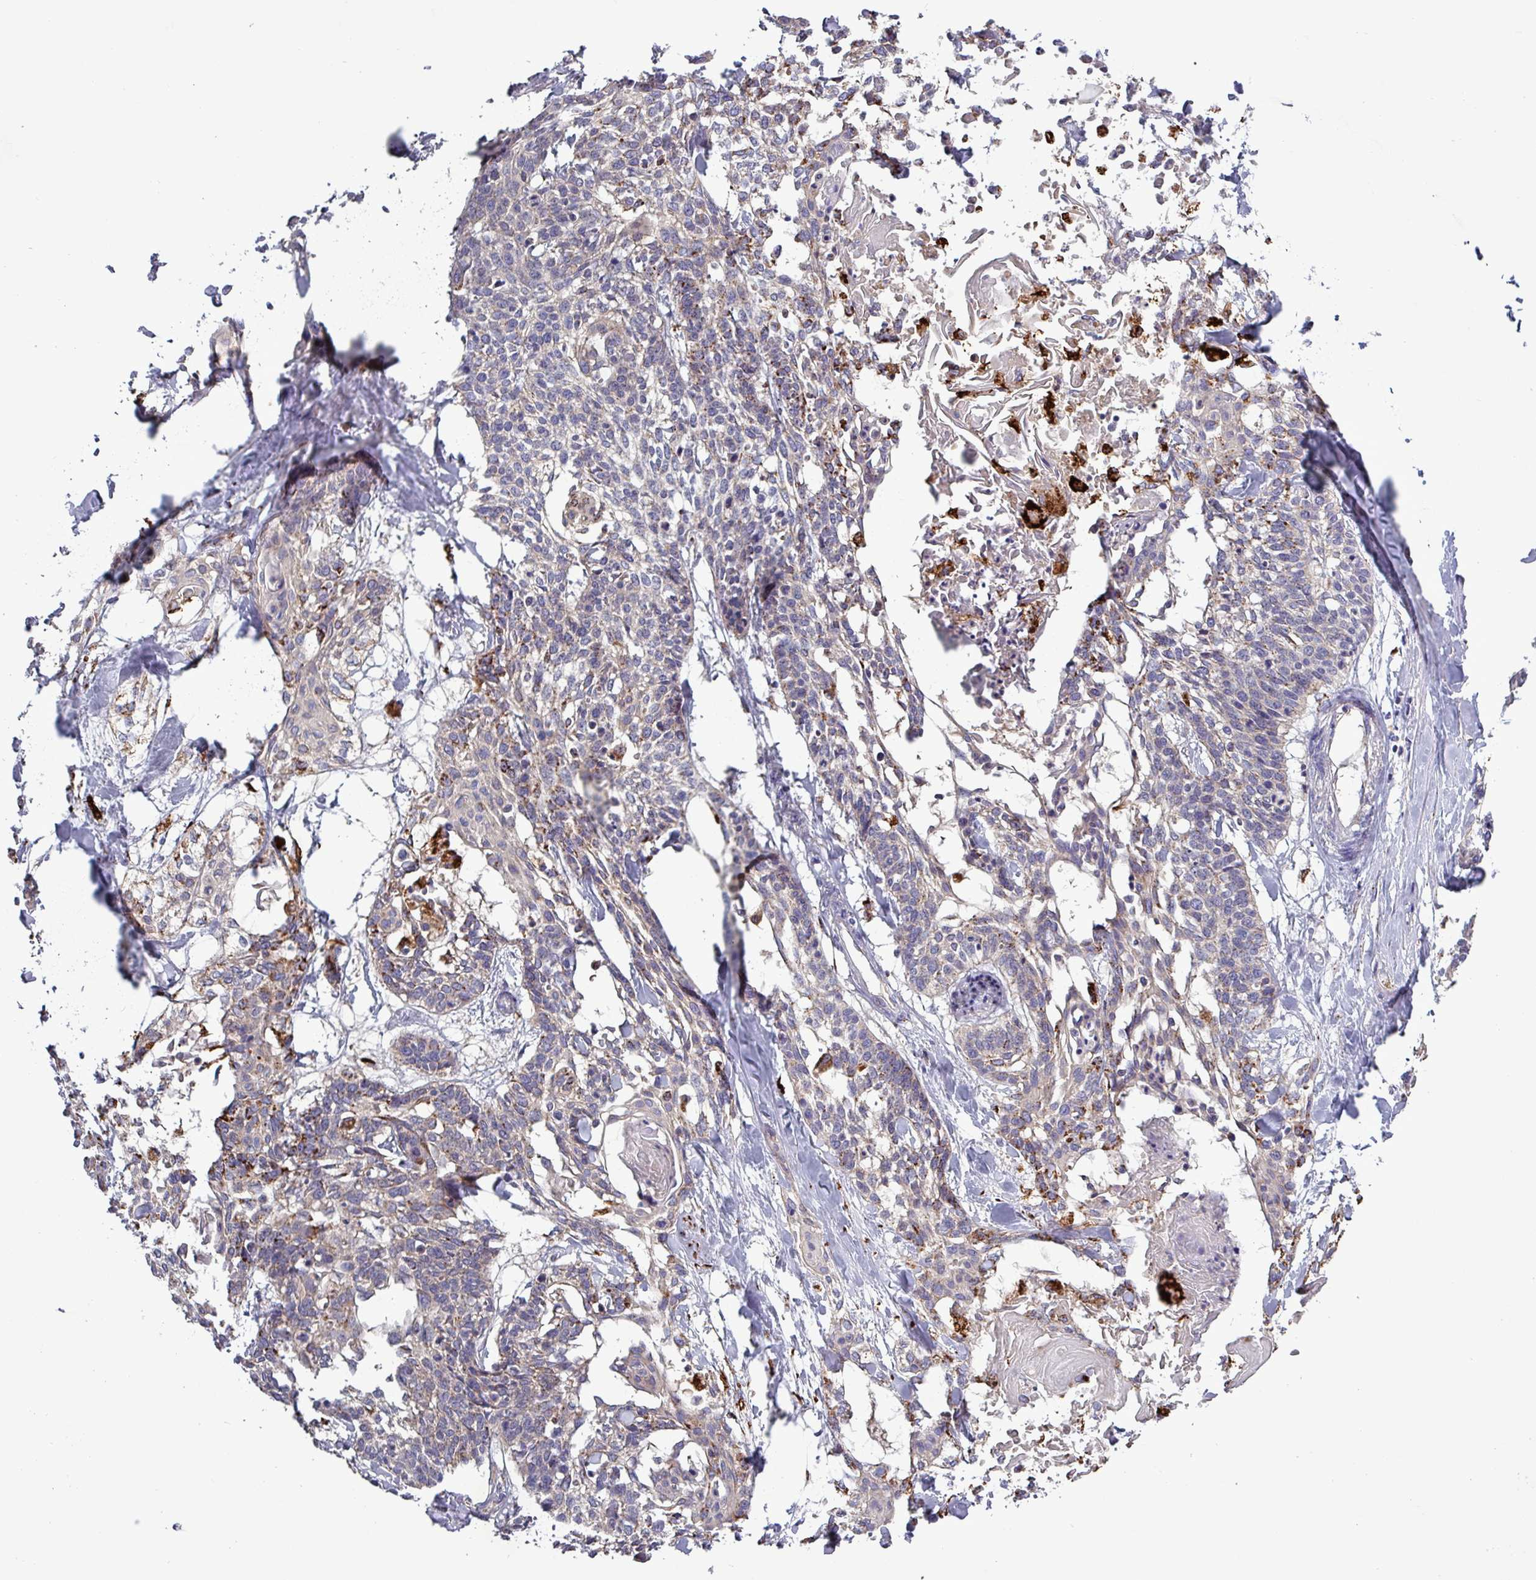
{"staining": {"intensity": "moderate", "quantity": "<25%", "location": "cytoplasmic/membranous"}, "tissue": "cervical cancer", "cell_type": "Tumor cells", "image_type": "cancer", "snomed": [{"axis": "morphology", "description": "Squamous cell carcinoma, NOS"}, {"axis": "topography", "description": "Cervix"}], "caption": "The immunohistochemical stain labels moderate cytoplasmic/membranous expression in tumor cells of squamous cell carcinoma (cervical) tissue.", "gene": "PLIN2", "patient": {"sex": "female", "age": 57}}